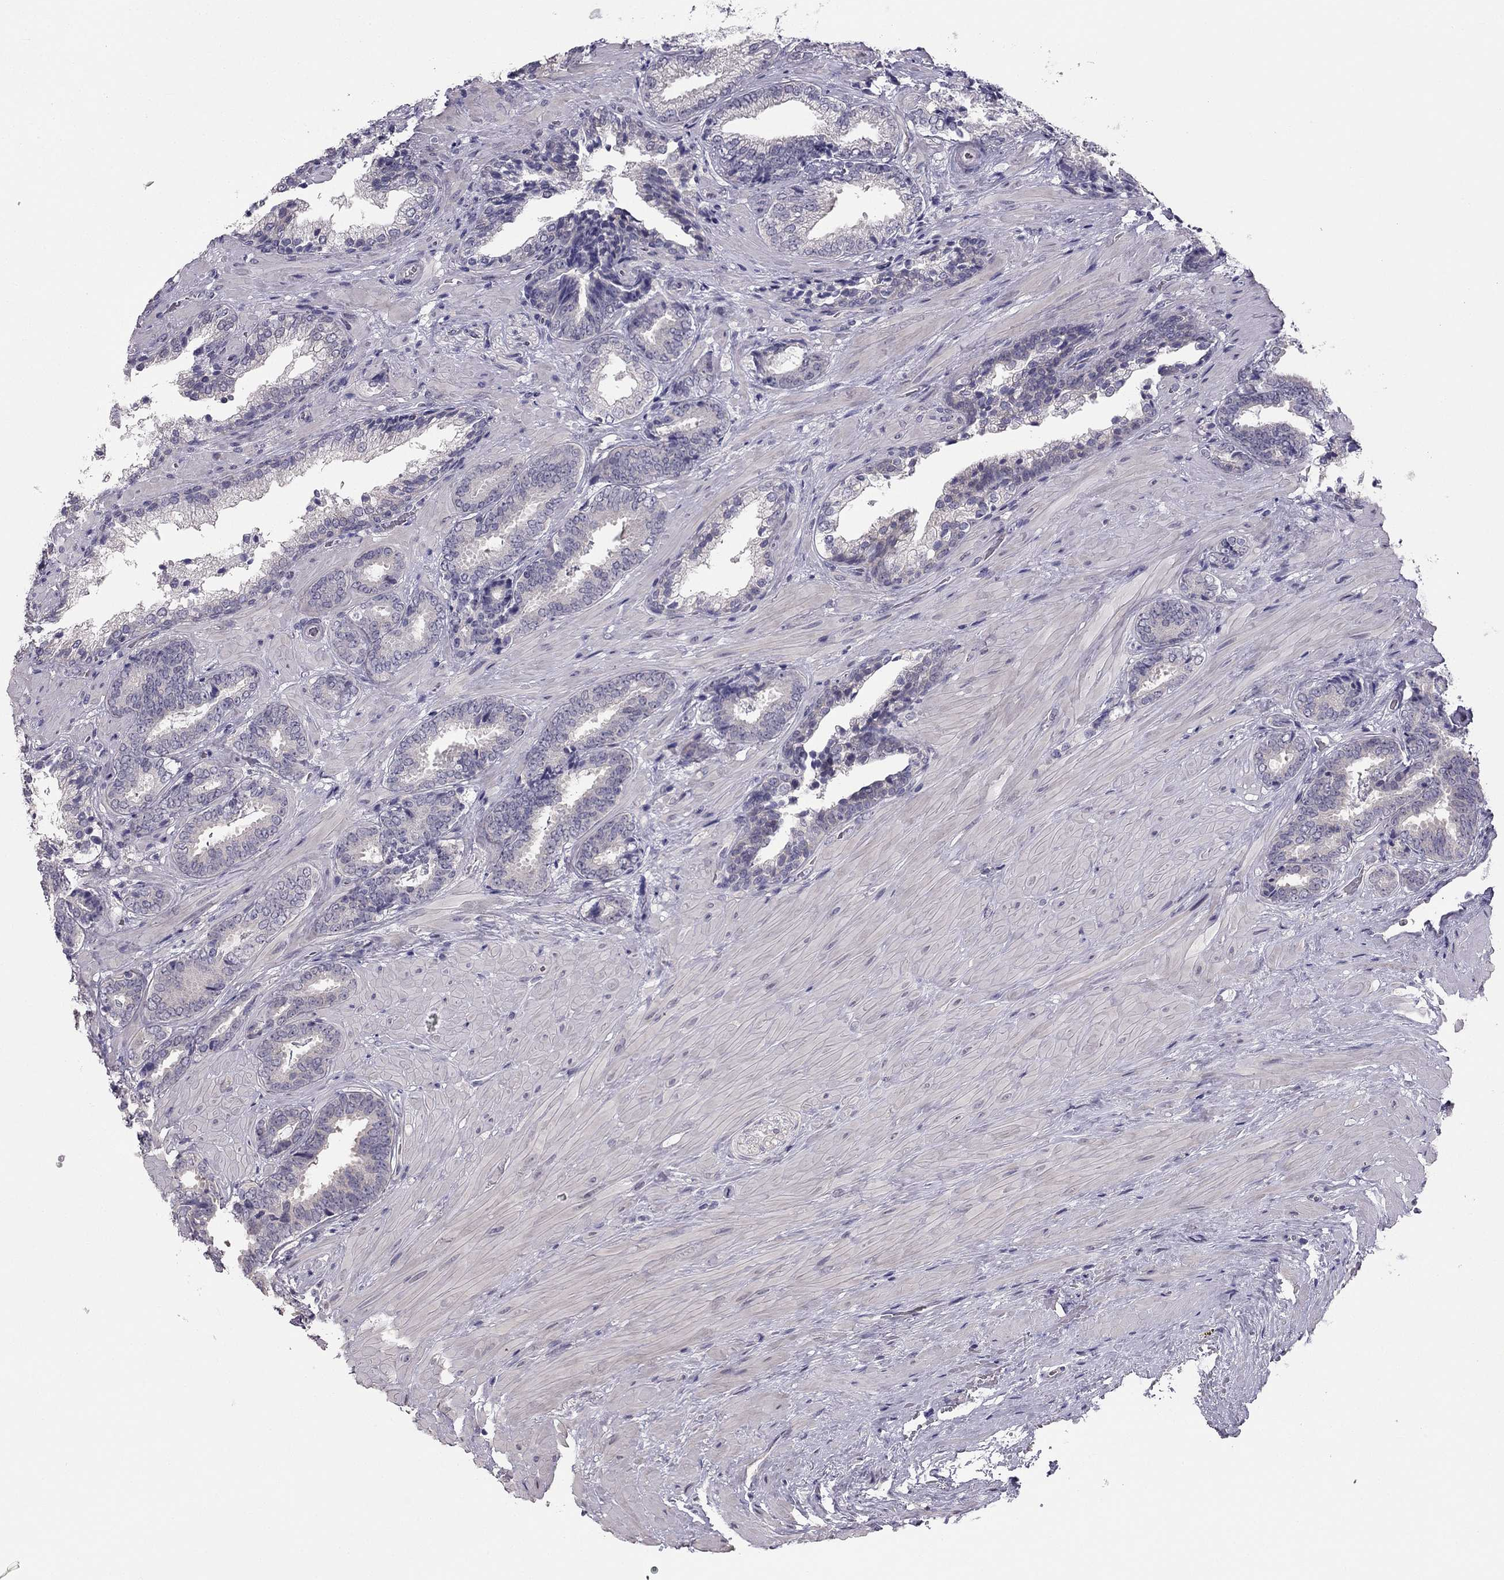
{"staining": {"intensity": "negative", "quantity": "none", "location": "none"}, "tissue": "prostate cancer", "cell_type": "Tumor cells", "image_type": "cancer", "snomed": [{"axis": "morphology", "description": "Adenocarcinoma, Low grade"}, {"axis": "topography", "description": "Prostate"}], "caption": "Photomicrograph shows no protein positivity in tumor cells of prostate cancer tissue. (DAB (3,3'-diaminobenzidine) IHC with hematoxylin counter stain).", "gene": "HSFX1", "patient": {"sex": "male", "age": 61}}